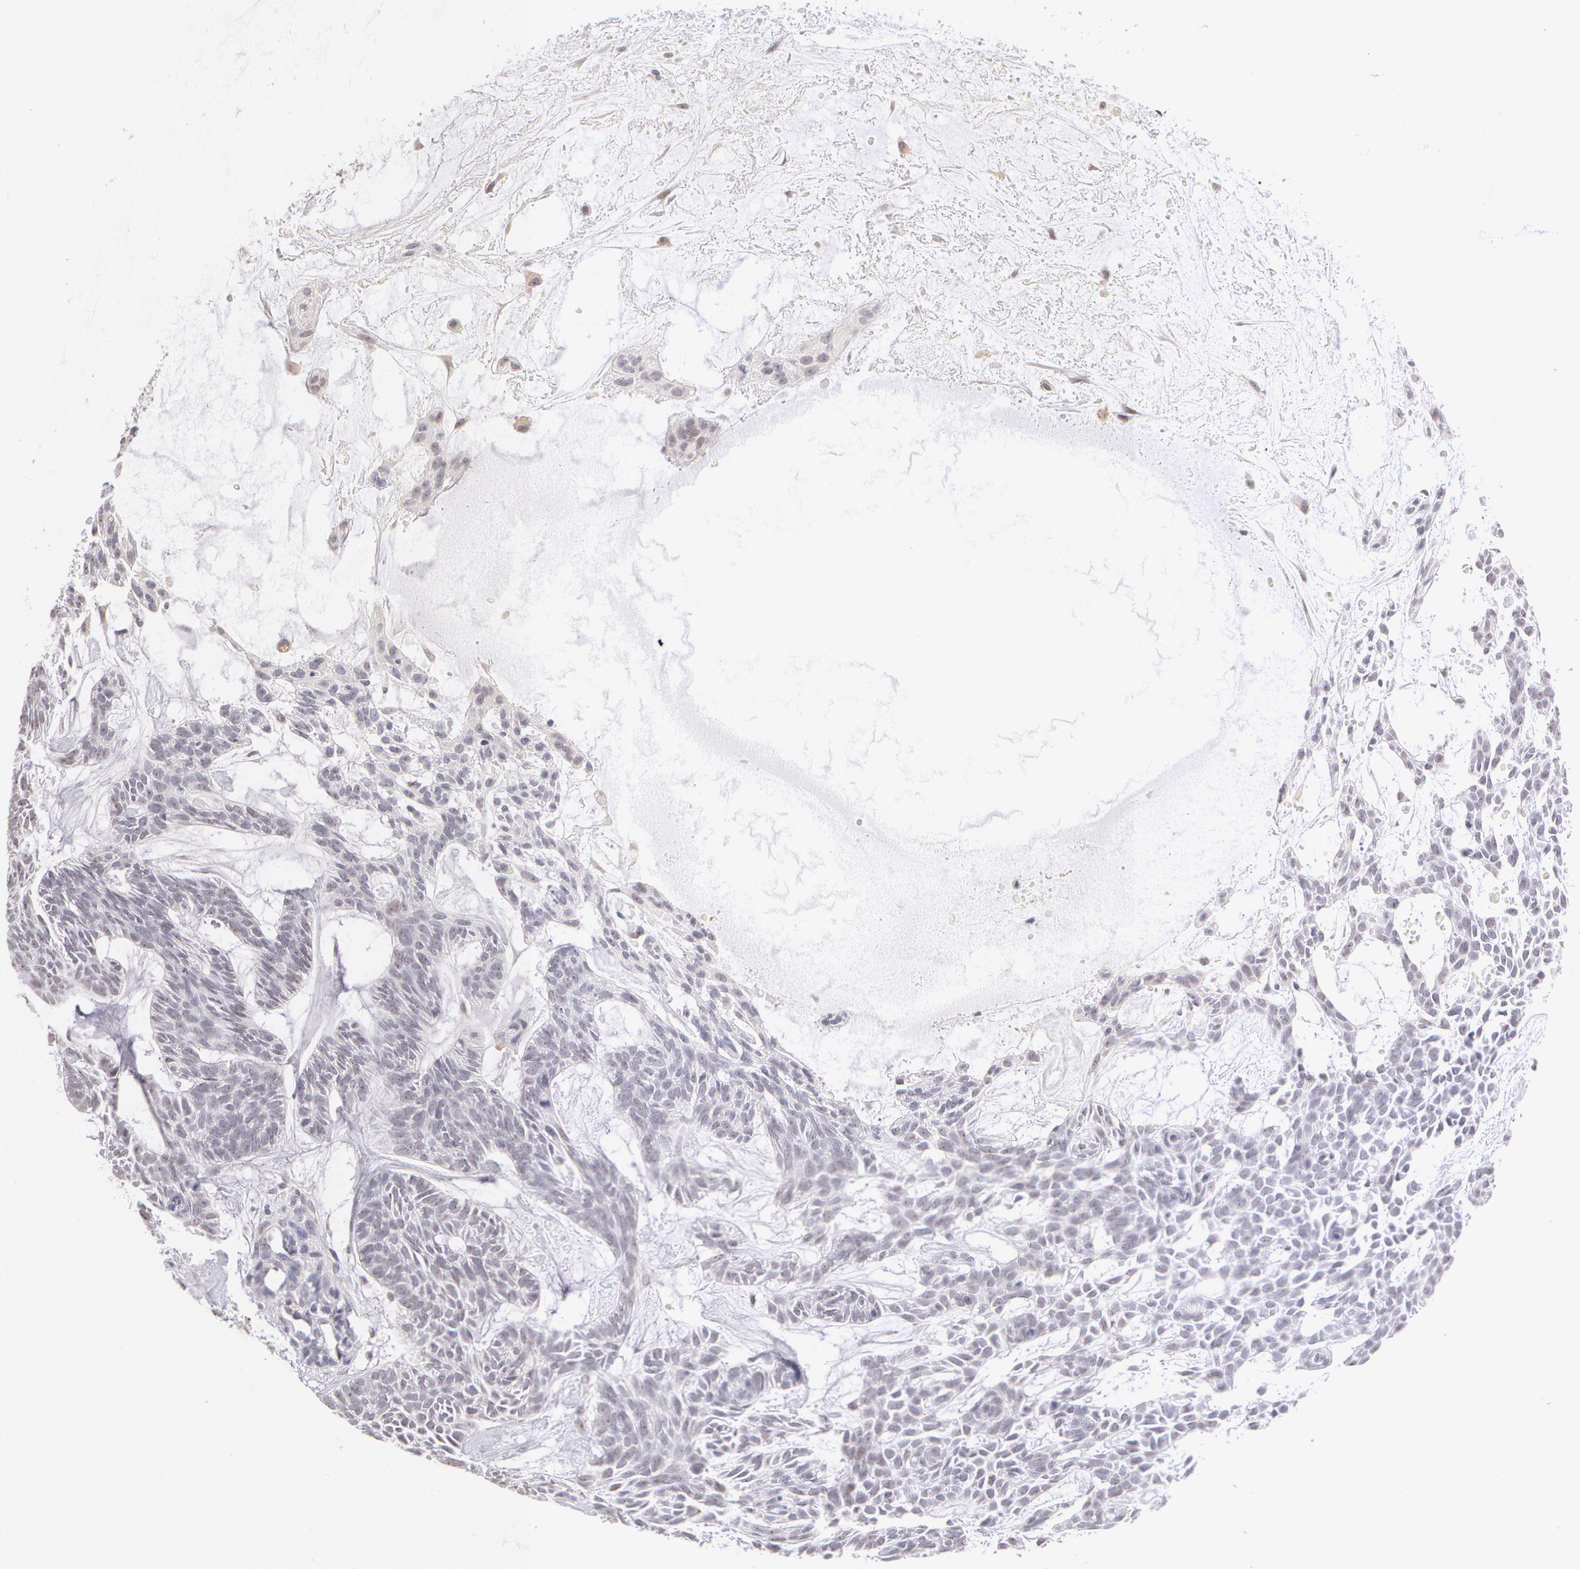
{"staining": {"intensity": "negative", "quantity": "none", "location": "none"}, "tissue": "skin cancer", "cell_type": "Tumor cells", "image_type": "cancer", "snomed": [{"axis": "morphology", "description": "Basal cell carcinoma"}, {"axis": "topography", "description": "Skin"}], "caption": "Immunohistochemistry (IHC) photomicrograph of neoplastic tissue: human basal cell carcinoma (skin) stained with DAB (3,3'-diaminobenzidine) demonstrates no significant protein expression in tumor cells.", "gene": "ZNF597", "patient": {"sex": "male", "age": 75}}